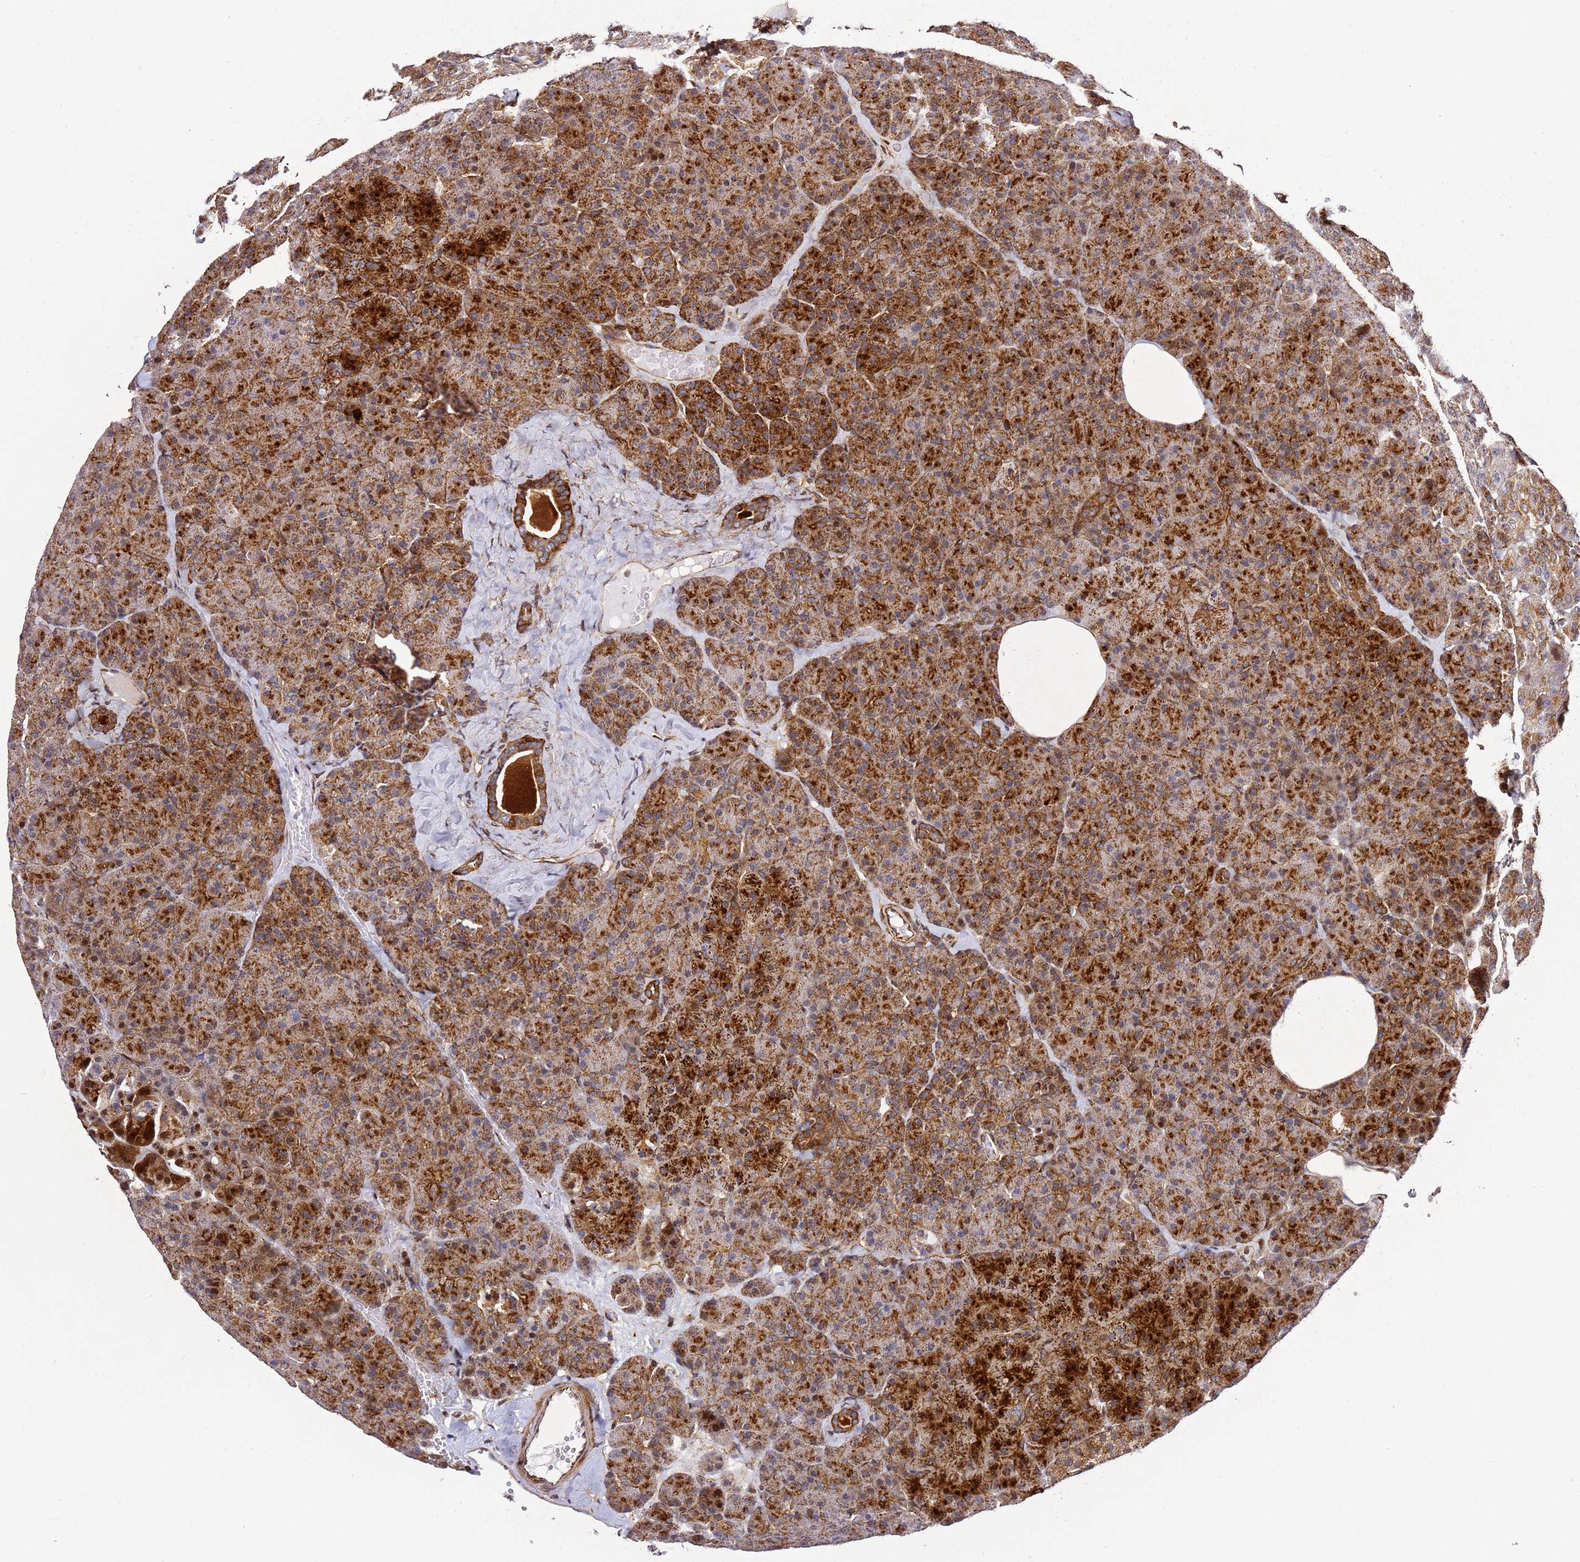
{"staining": {"intensity": "strong", "quantity": ">75%", "location": "cytoplasmic/membranous"}, "tissue": "pancreas", "cell_type": "Exocrine glandular cells", "image_type": "normal", "snomed": [{"axis": "morphology", "description": "Normal tissue, NOS"}, {"axis": "morphology", "description": "Carcinoid, malignant, NOS"}, {"axis": "topography", "description": "Pancreas"}], "caption": "The photomicrograph demonstrates immunohistochemical staining of benign pancreas. There is strong cytoplasmic/membranous staining is appreciated in approximately >75% of exocrine glandular cells.", "gene": "ZNF296", "patient": {"sex": "female", "age": 35}}